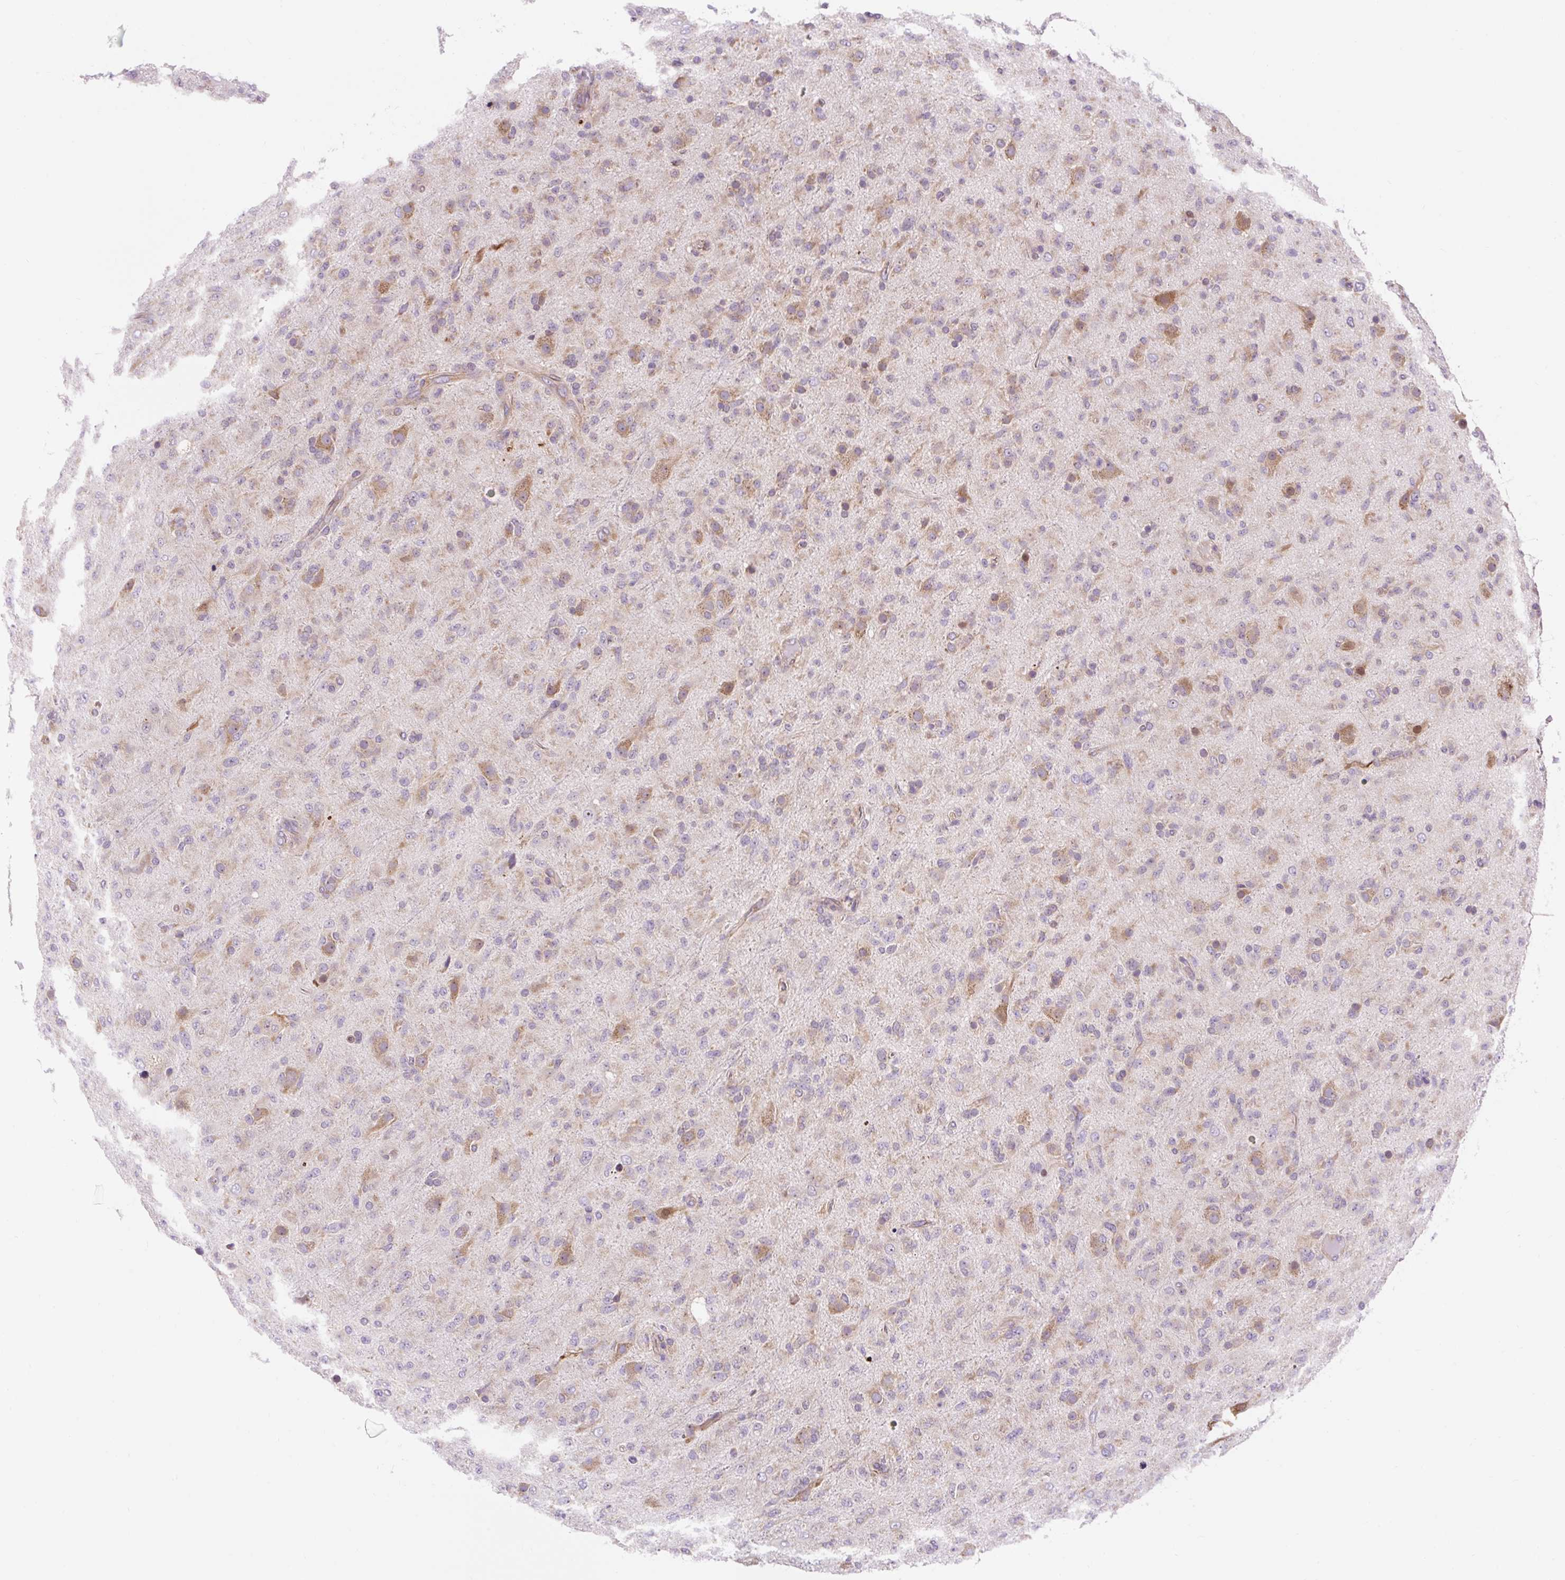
{"staining": {"intensity": "weak", "quantity": "25%-75%", "location": "cytoplasmic/membranous"}, "tissue": "glioma", "cell_type": "Tumor cells", "image_type": "cancer", "snomed": [{"axis": "morphology", "description": "Glioma, malignant, Low grade"}, {"axis": "topography", "description": "Brain"}], "caption": "A high-resolution histopathology image shows IHC staining of malignant glioma (low-grade), which exhibits weak cytoplasmic/membranous staining in approximately 25%-75% of tumor cells.", "gene": "GPR45", "patient": {"sex": "male", "age": 65}}